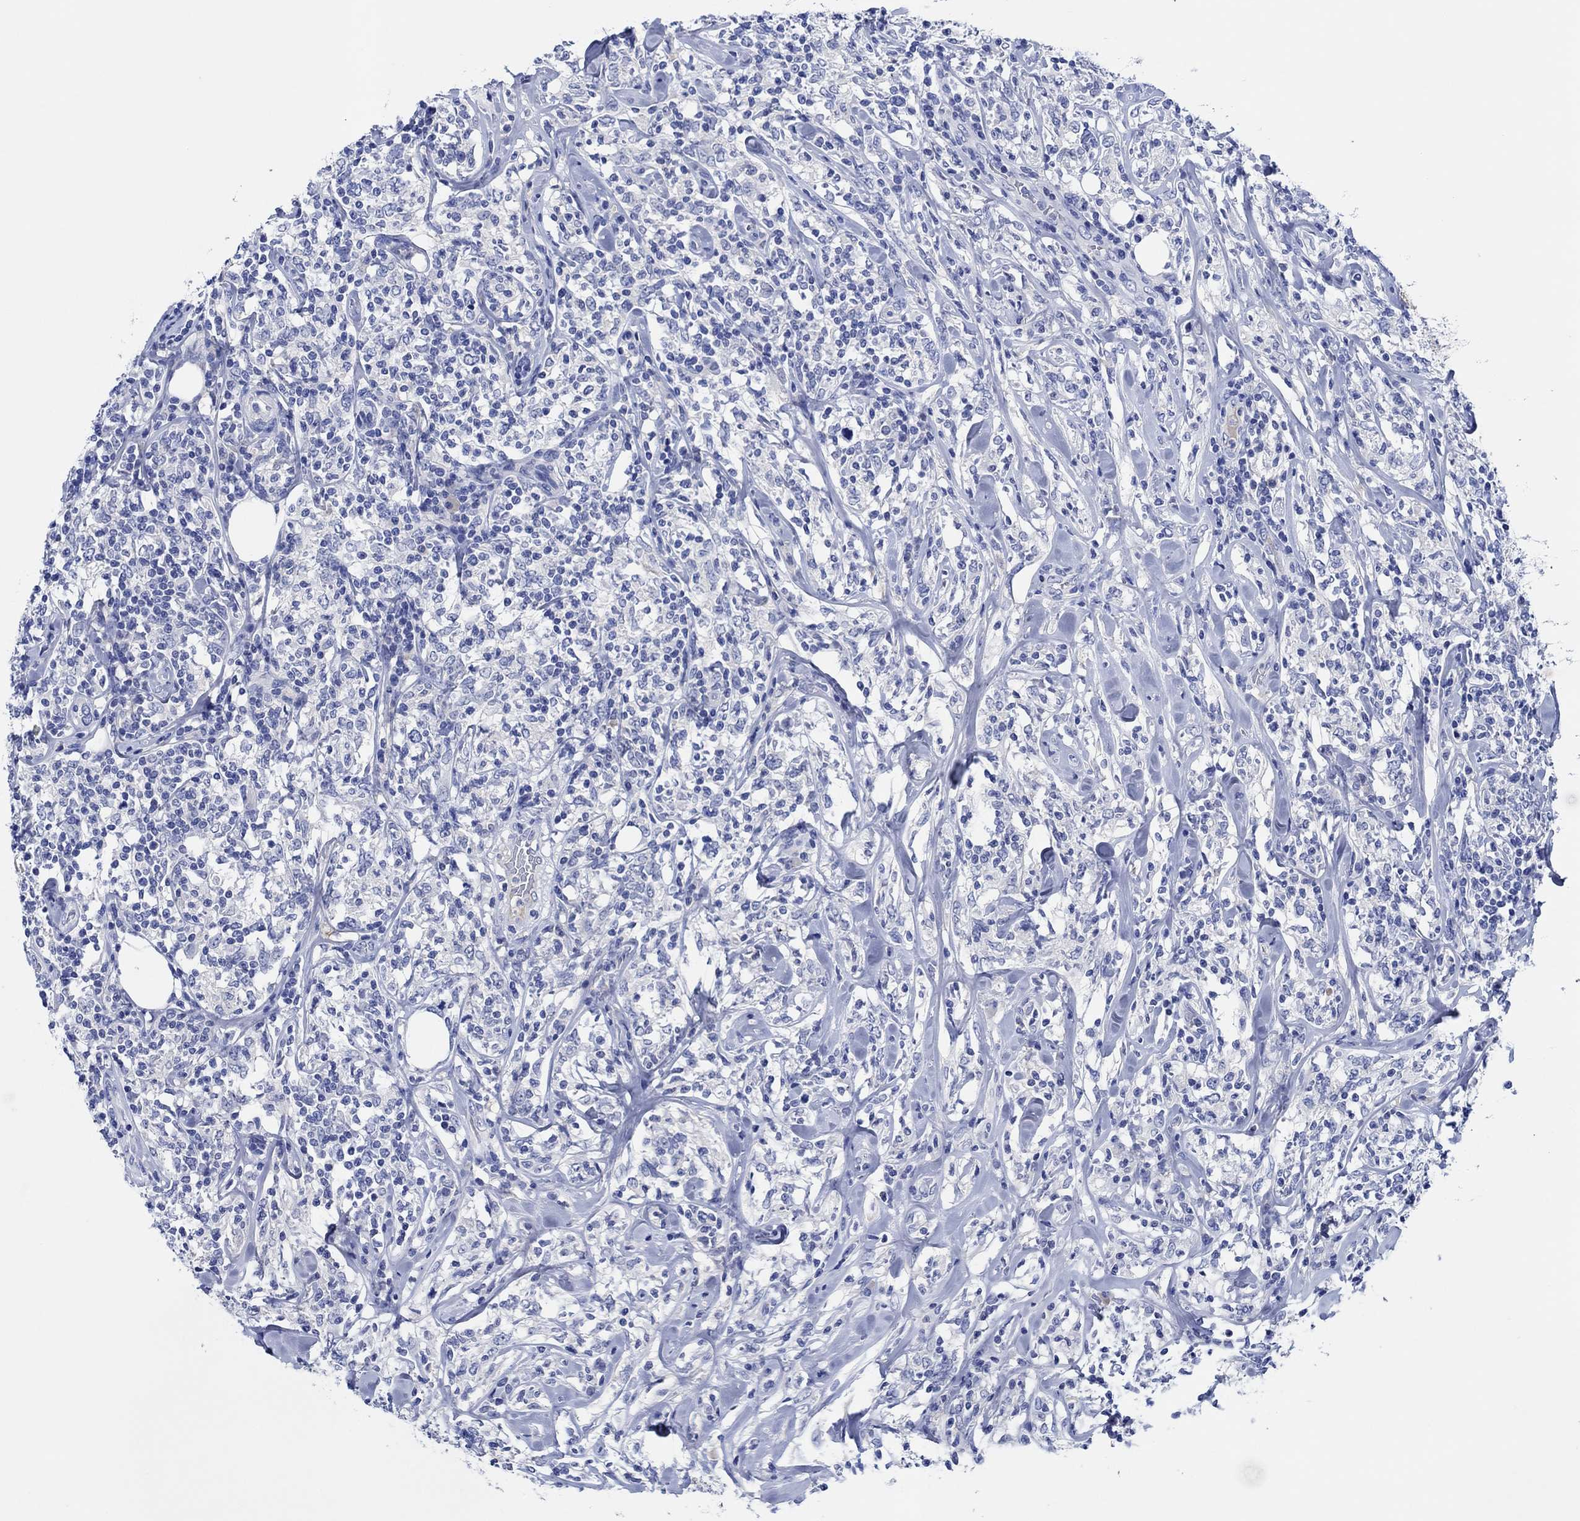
{"staining": {"intensity": "negative", "quantity": "none", "location": "none"}, "tissue": "lymphoma", "cell_type": "Tumor cells", "image_type": "cancer", "snomed": [{"axis": "morphology", "description": "Malignant lymphoma, non-Hodgkin's type, High grade"}, {"axis": "topography", "description": "Lymph node"}], "caption": "Tumor cells are negative for brown protein staining in high-grade malignant lymphoma, non-Hodgkin's type. (DAB (3,3'-diaminobenzidine) IHC visualized using brightfield microscopy, high magnification).", "gene": "CPNE6", "patient": {"sex": "female", "age": 84}}